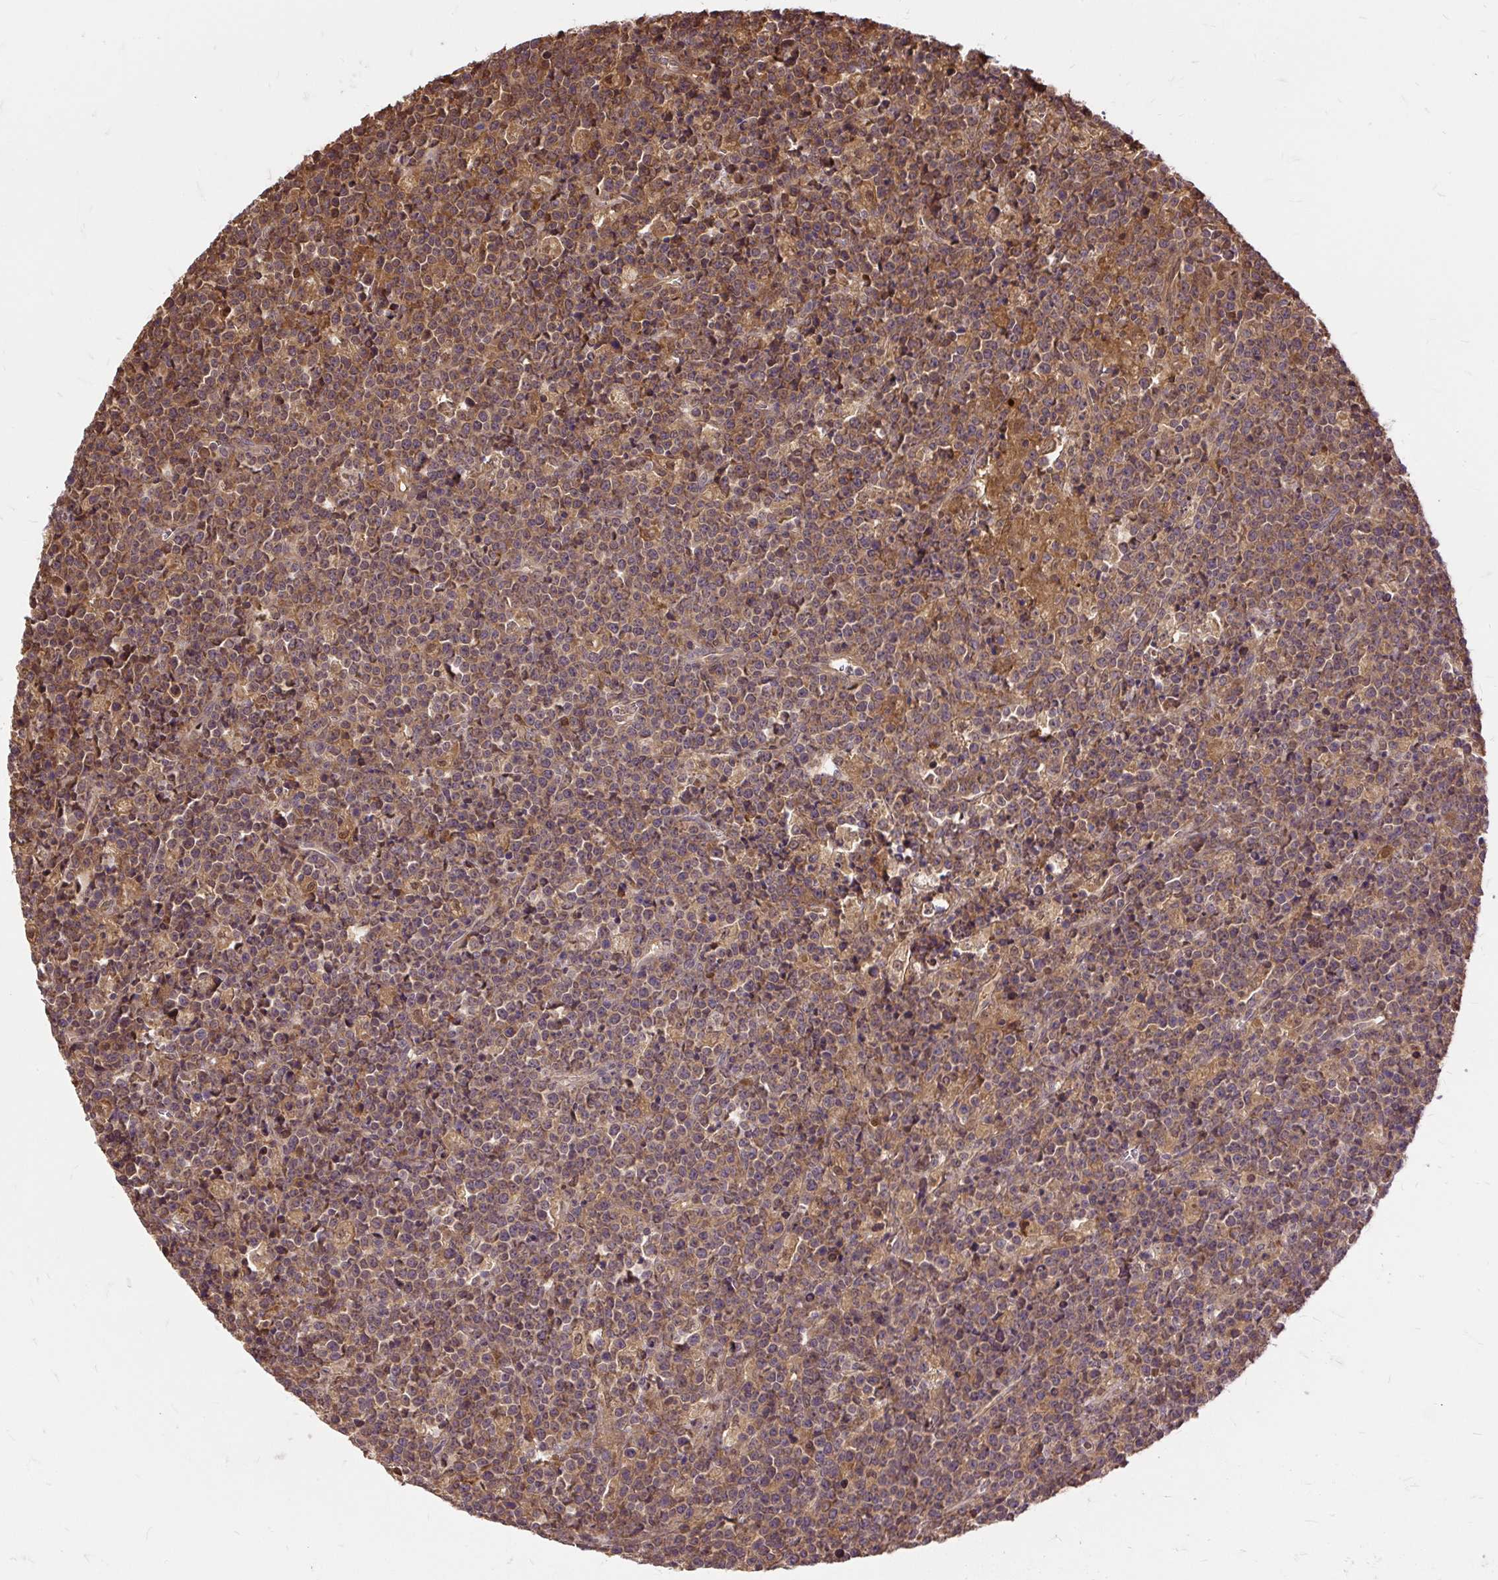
{"staining": {"intensity": "moderate", "quantity": "25%-75%", "location": "cytoplasmic/membranous"}, "tissue": "lymphoma", "cell_type": "Tumor cells", "image_type": "cancer", "snomed": [{"axis": "morphology", "description": "Malignant lymphoma, non-Hodgkin's type, High grade"}, {"axis": "topography", "description": "Ovary"}], "caption": "Immunohistochemistry (IHC) (DAB) staining of lymphoma demonstrates moderate cytoplasmic/membranous protein positivity in about 25%-75% of tumor cells.", "gene": "AP5S1", "patient": {"sex": "female", "age": 56}}